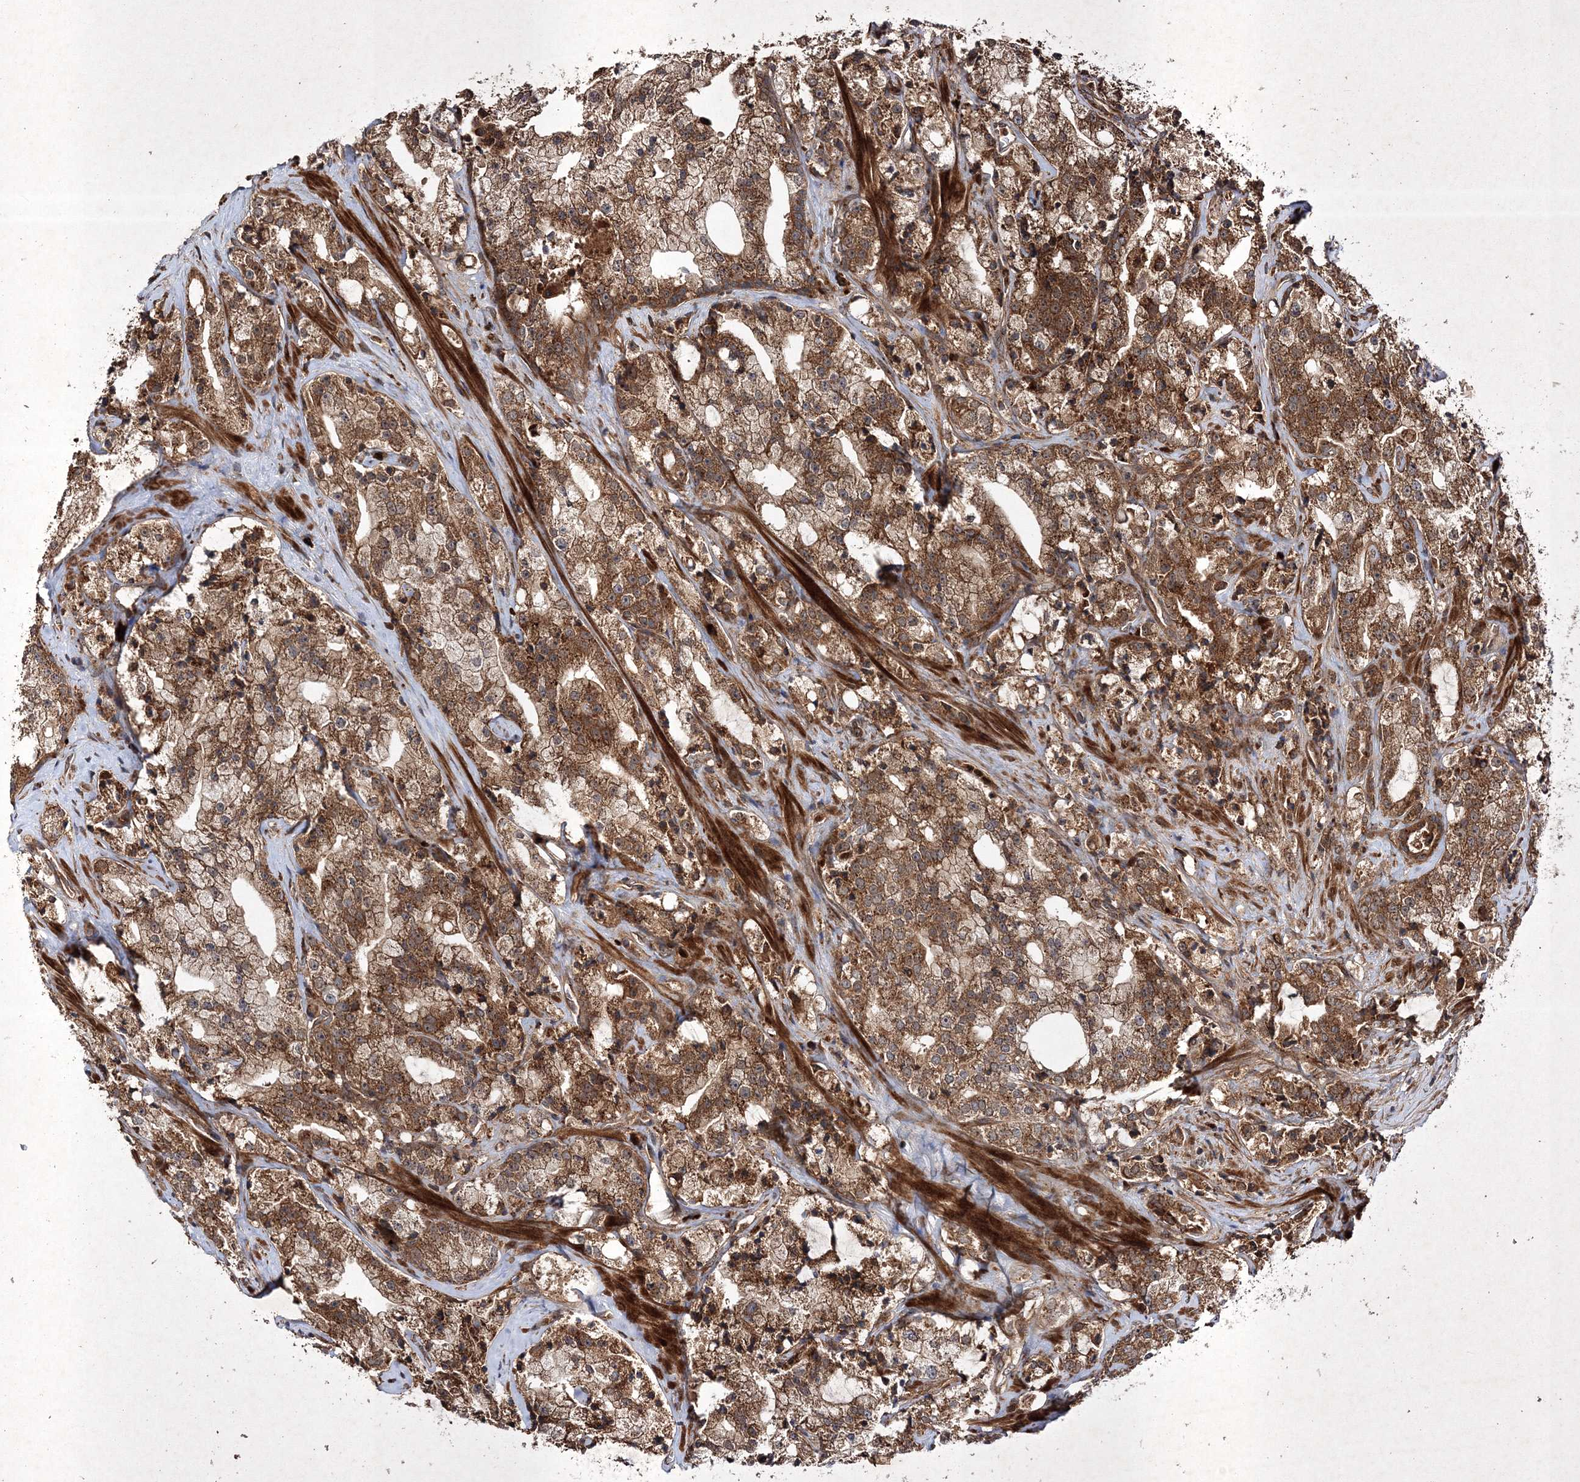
{"staining": {"intensity": "strong", "quantity": ">75%", "location": "cytoplasmic/membranous"}, "tissue": "prostate cancer", "cell_type": "Tumor cells", "image_type": "cancer", "snomed": [{"axis": "morphology", "description": "Adenocarcinoma, High grade"}, {"axis": "topography", "description": "Prostate"}], "caption": "Prostate cancer stained with IHC reveals strong cytoplasmic/membranous expression in approximately >75% of tumor cells.", "gene": "DNAJC13", "patient": {"sex": "male", "age": 64}}